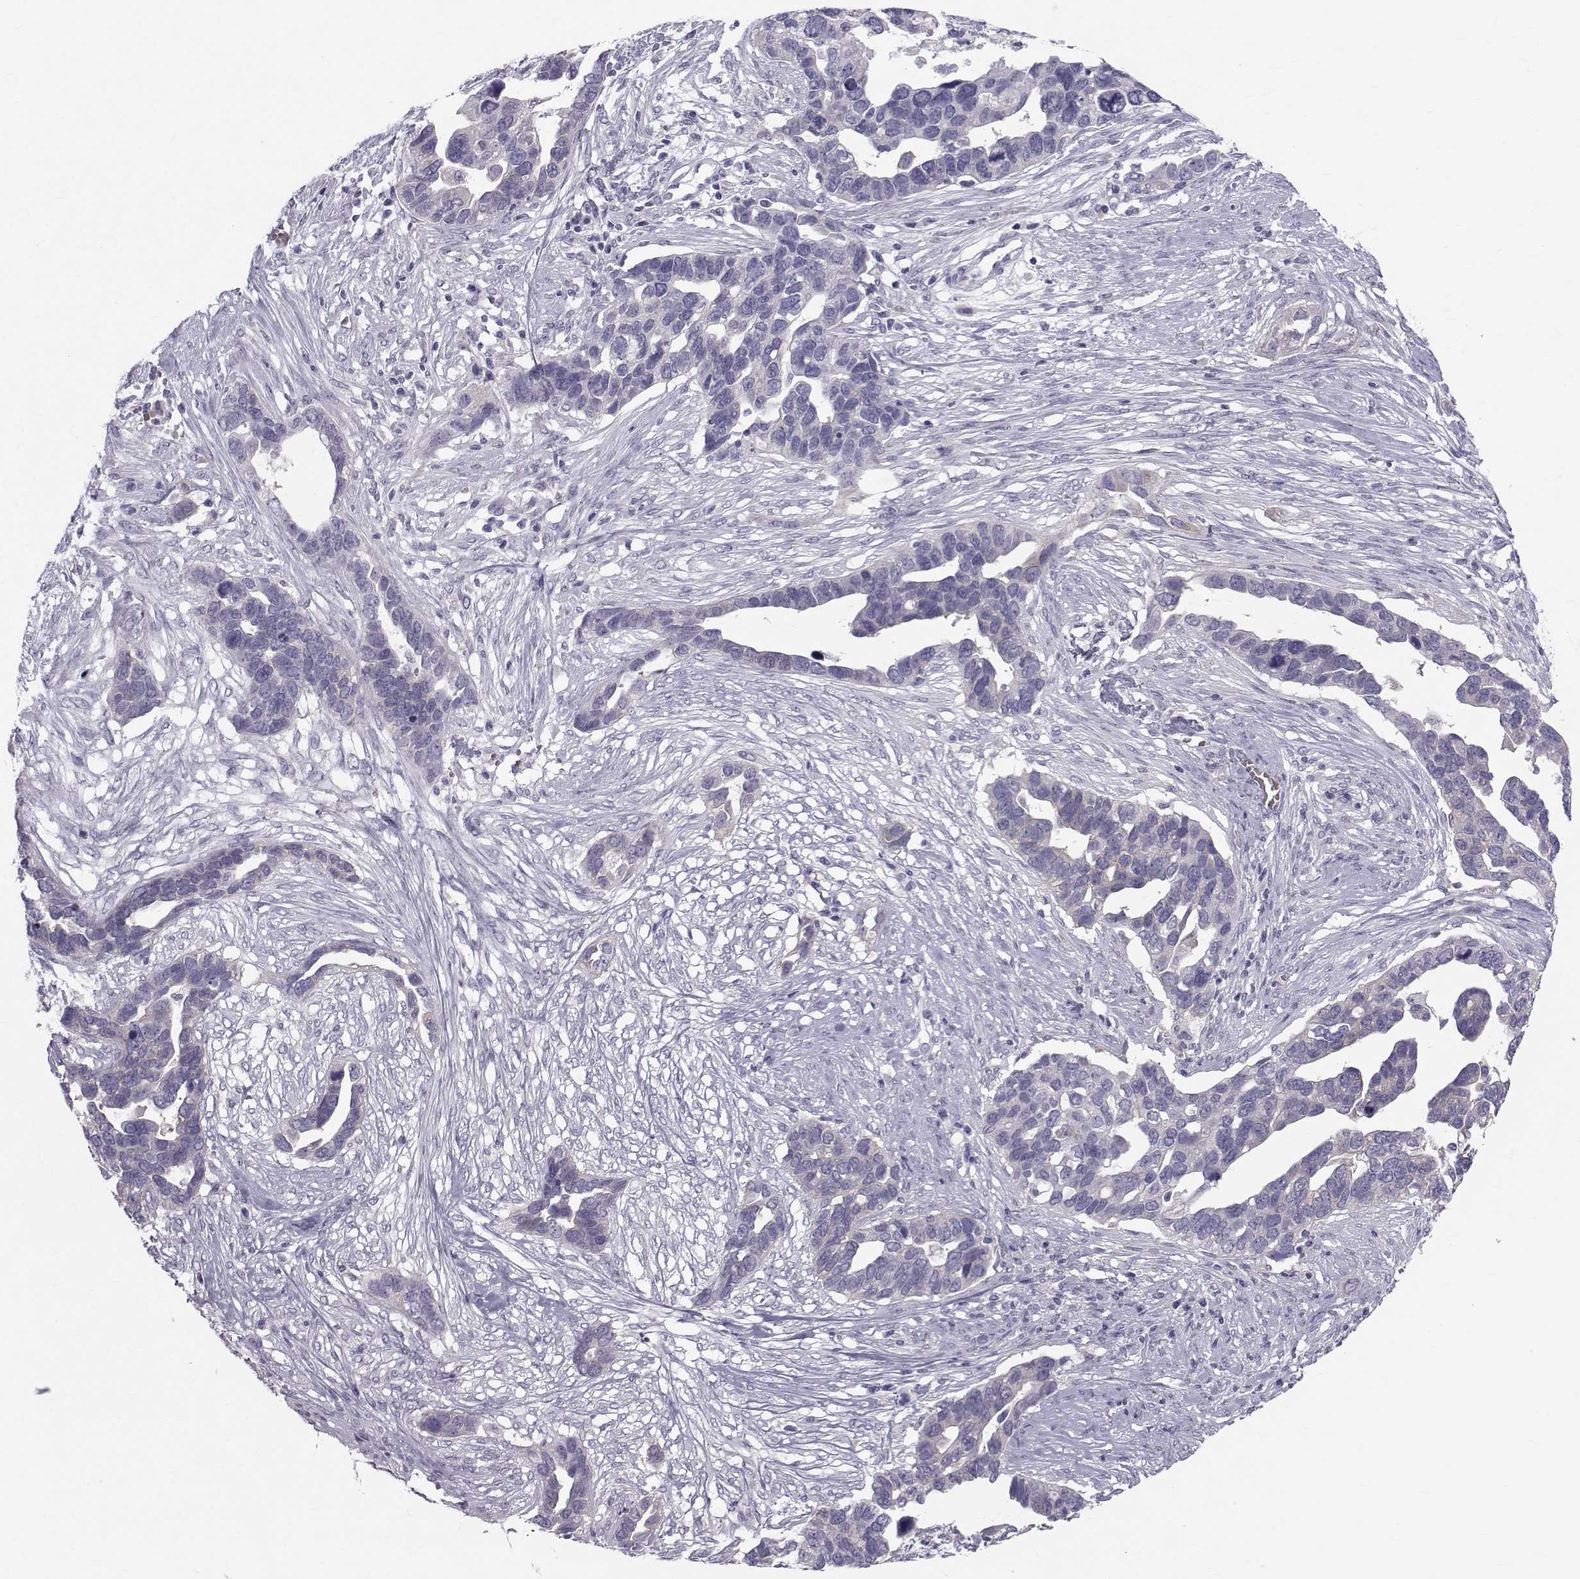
{"staining": {"intensity": "negative", "quantity": "none", "location": "none"}, "tissue": "ovarian cancer", "cell_type": "Tumor cells", "image_type": "cancer", "snomed": [{"axis": "morphology", "description": "Cystadenocarcinoma, serous, NOS"}, {"axis": "topography", "description": "Ovary"}], "caption": "IHC photomicrograph of neoplastic tissue: ovarian serous cystadenocarcinoma stained with DAB (3,3'-diaminobenzidine) displays no significant protein expression in tumor cells.", "gene": "GARIN3", "patient": {"sex": "female", "age": 54}}